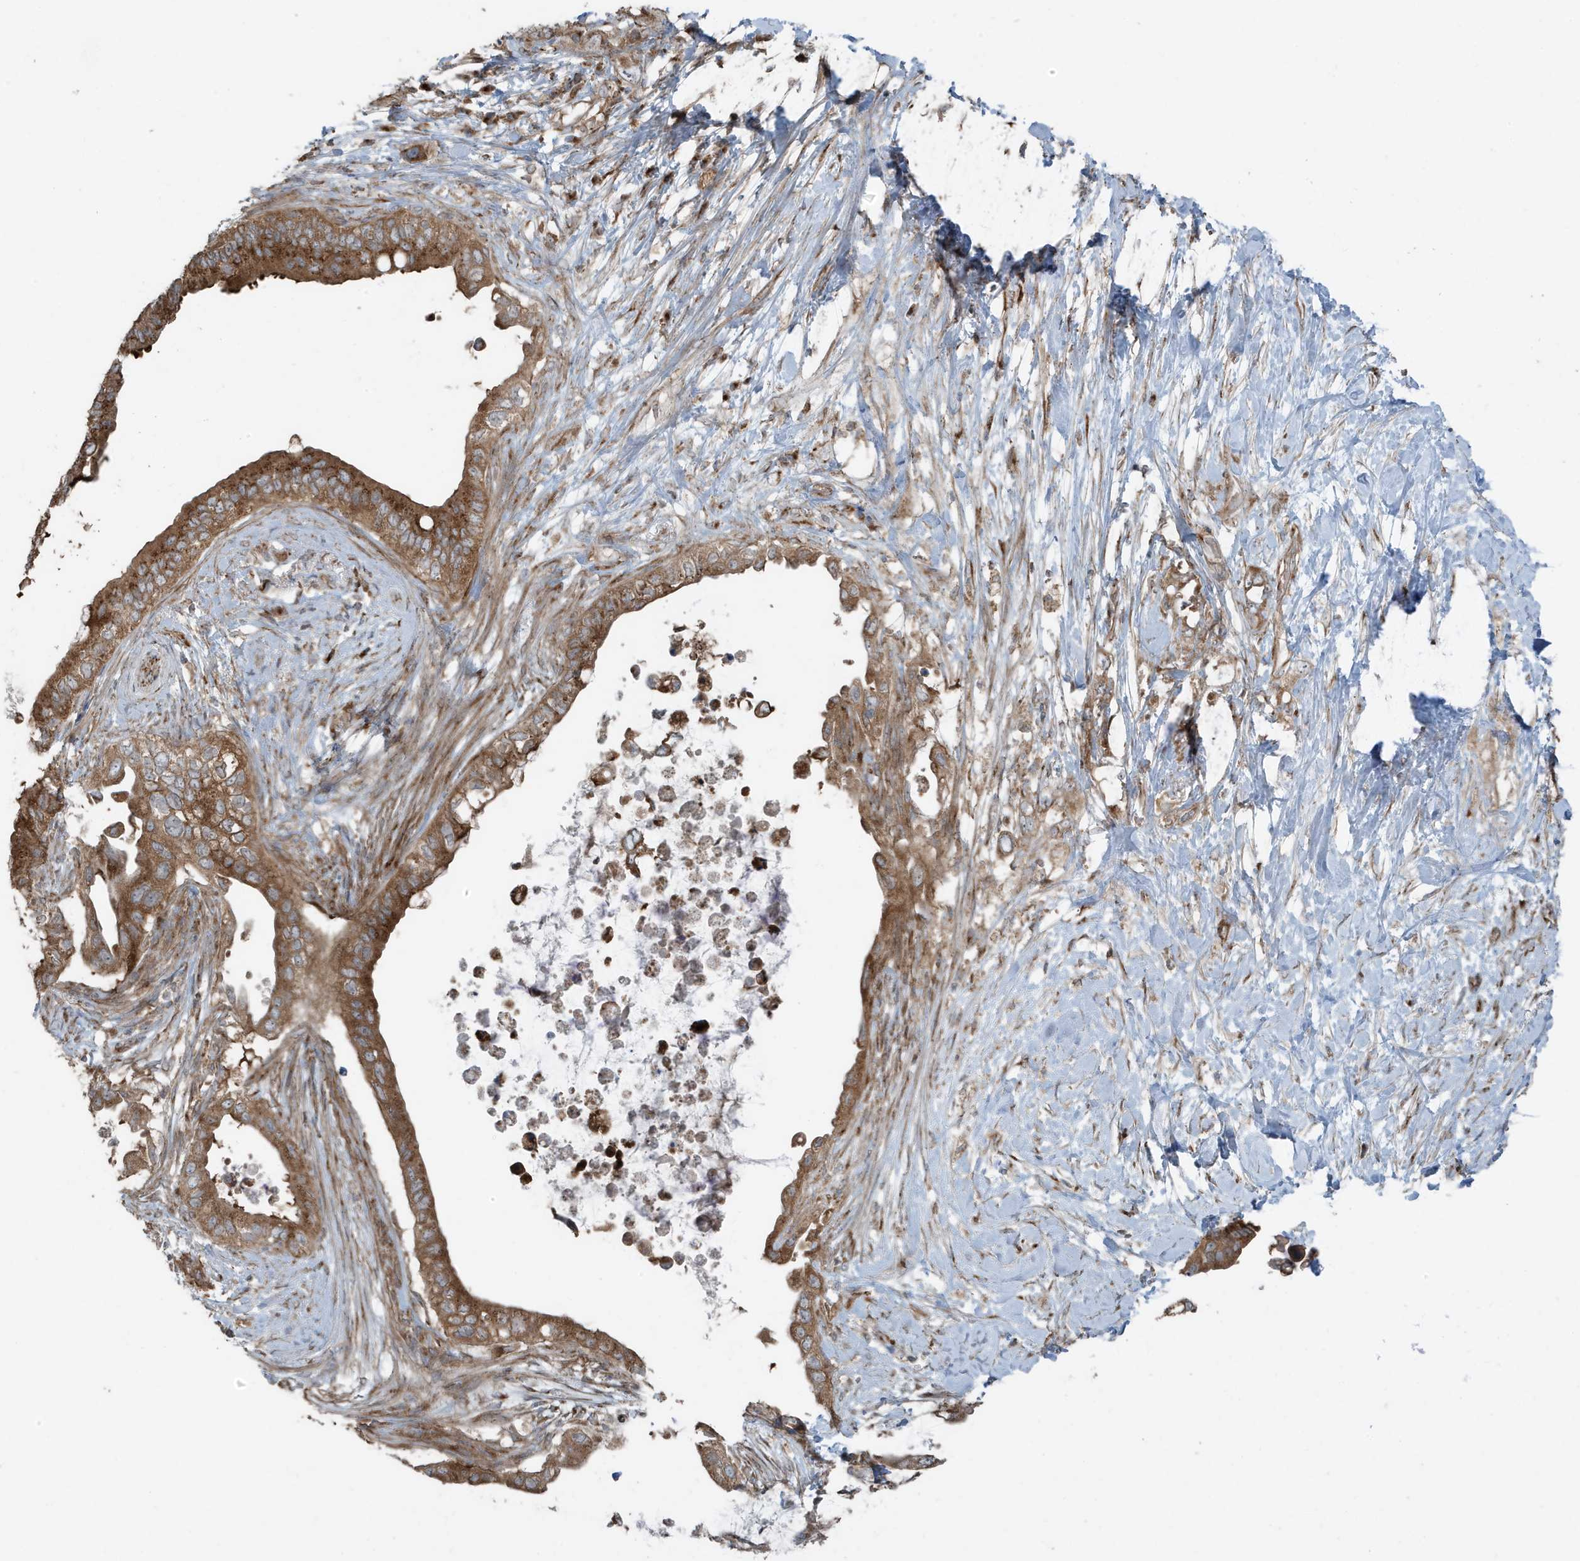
{"staining": {"intensity": "moderate", "quantity": ">75%", "location": "cytoplasmic/membranous"}, "tissue": "pancreatic cancer", "cell_type": "Tumor cells", "image_type": "cancer", "snomed": [{"axis": "morphology", "description": "Adenocarcinoma, NOS"}, {"axis": "topography", "description": "Pancreas"}], "caption": "This photomicrograph exhibits adenocarcinoma (pancreatic) stained with immunohistochemistry (IHC) to label a protein in brown. The cytoplasmic/membranous of tumor cells show moderate positivity for the protein. Nuclei are counter-stained blue.", "gene": "GOLGA4", "patient": {"sex": "female", "age": 56}}